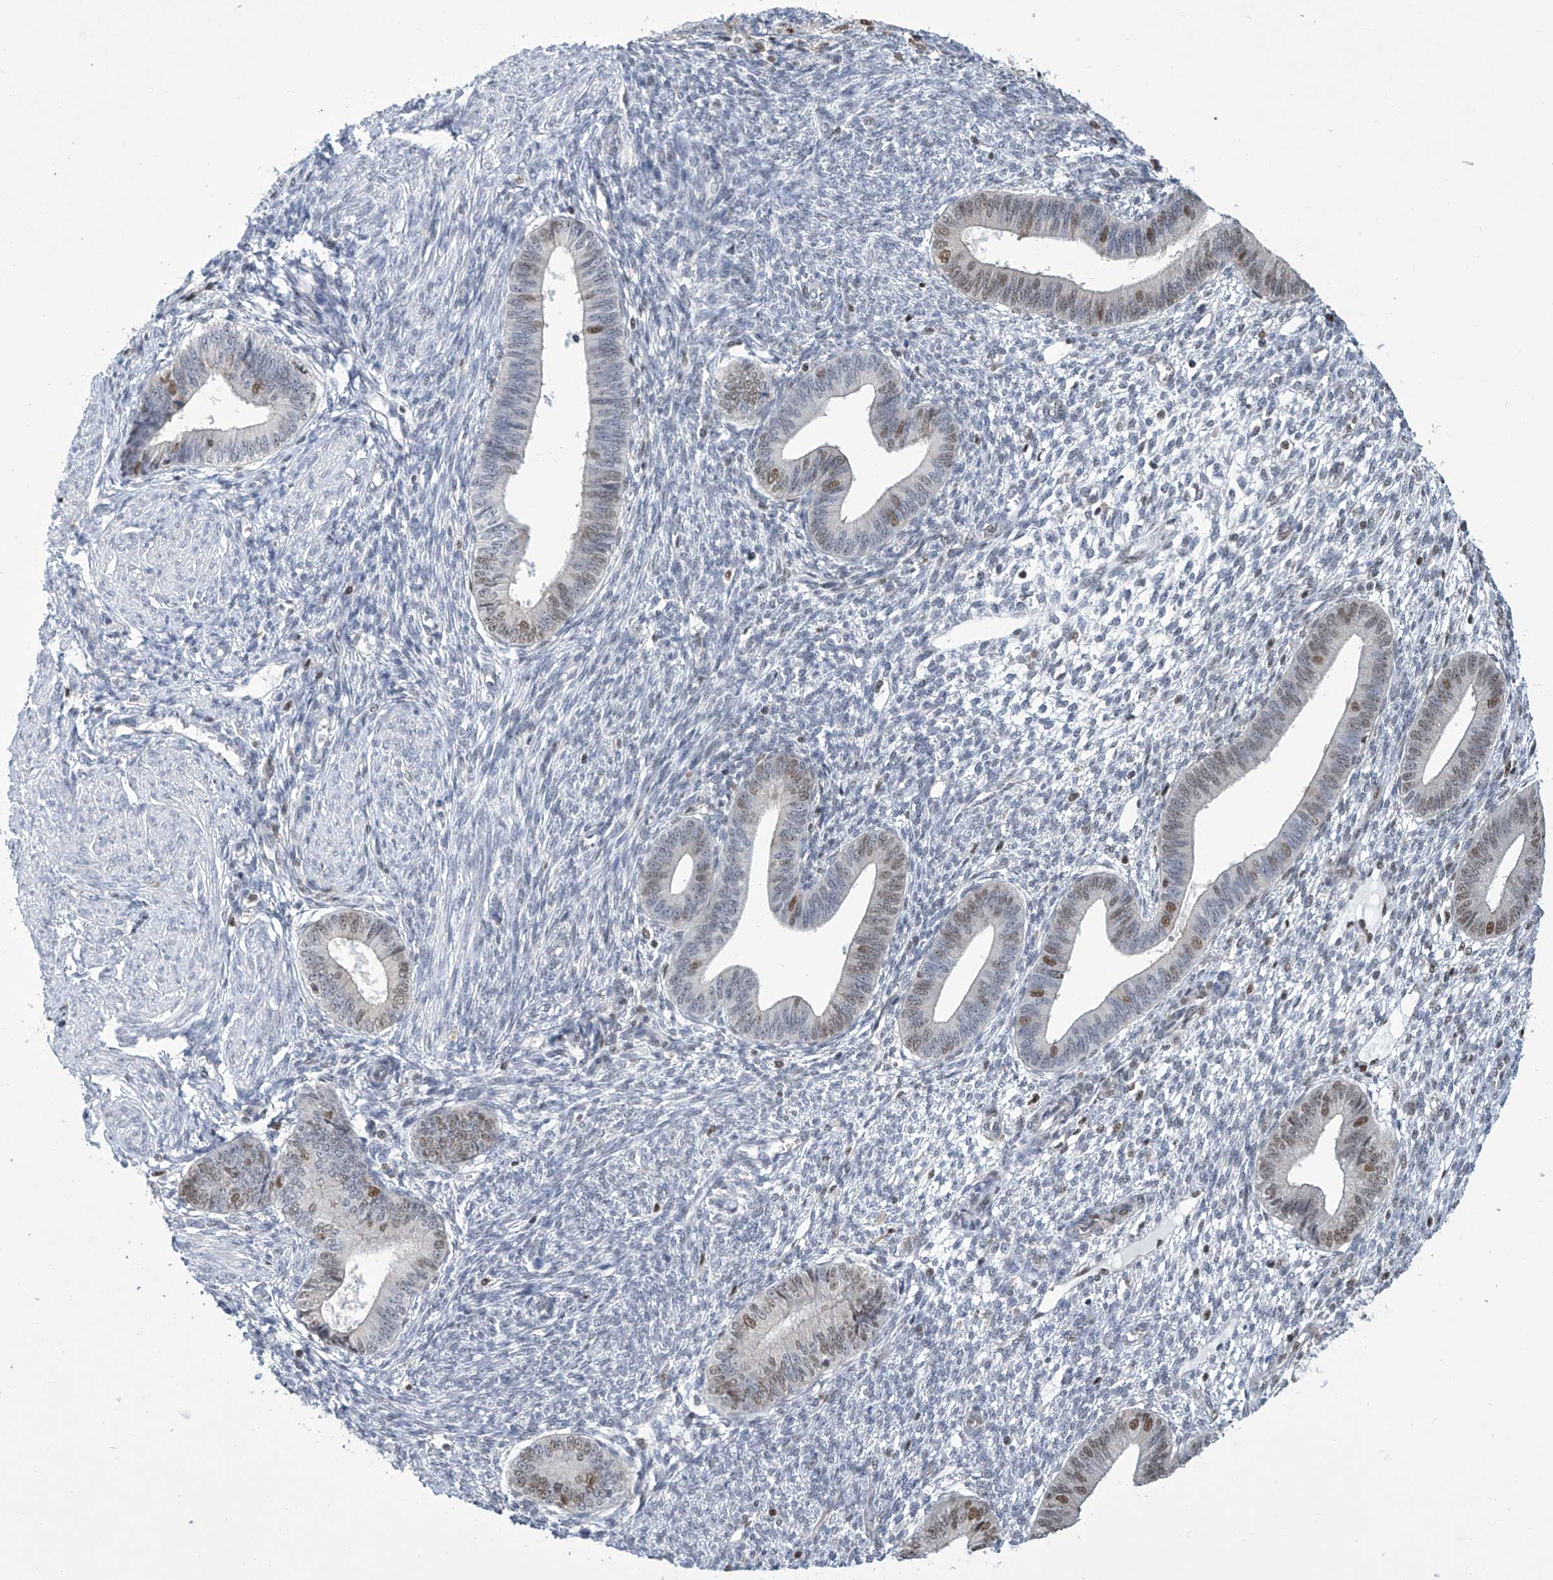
{"staining": {"intensity": "negative", "quantity": "none", "location": "none"}, "tissue": "endometrium", "cell_type": "Cells in endometrial stroma", "image_type": "normal", "snomed": [{"axis": "morphology", "description": "Normal tissue, NOS"}, {"axis": "topography", "description": "Endometrium"}], "caption": "The immunohistochemistry micrograph has no significant staining in cells in endometrial stroma of endometrium.", "gene": "SREBF2", "patient": {"sex": "female", "age": 46}}